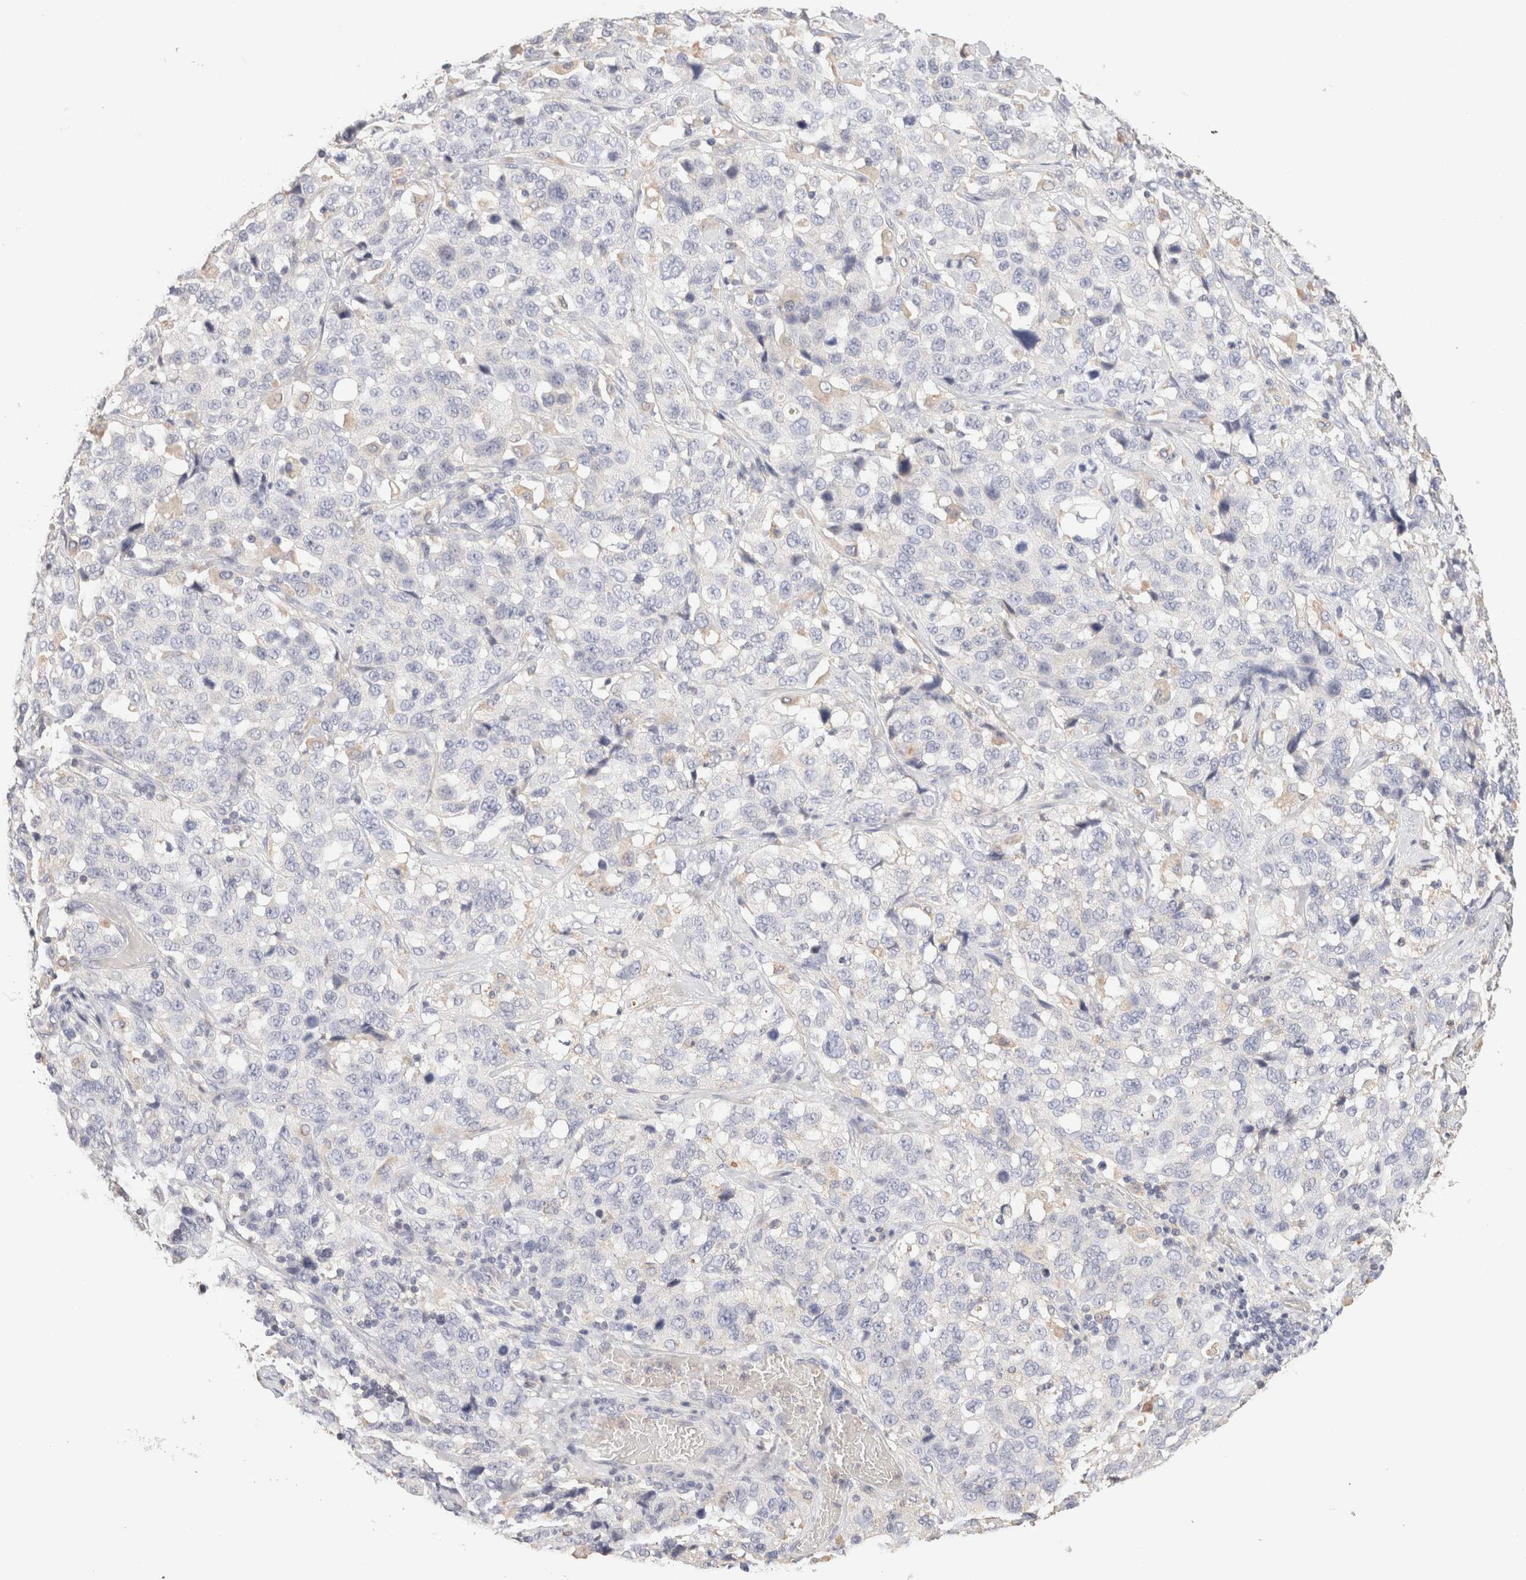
{"staining": {"intensity": "negative", "quantity": "none", "location": "none"}, "tissue": "stomach cancer", "cell_type": "Tumor cells", "image_type": "cancer", "snomed": [{"axis": "morphology", "description": "Normal tissue, NOS"}, {"axis": "morphology", "description": "Adenocarcinoma, NOS"}, {"axis": "topography", "description": "Stomach"}], "caption": "Tumor cells are negative for brown protein staining in adenocarcinoma (stomach).", "gene": "SCGB2A2", "patient": {"sex": "male", "age": 48}}